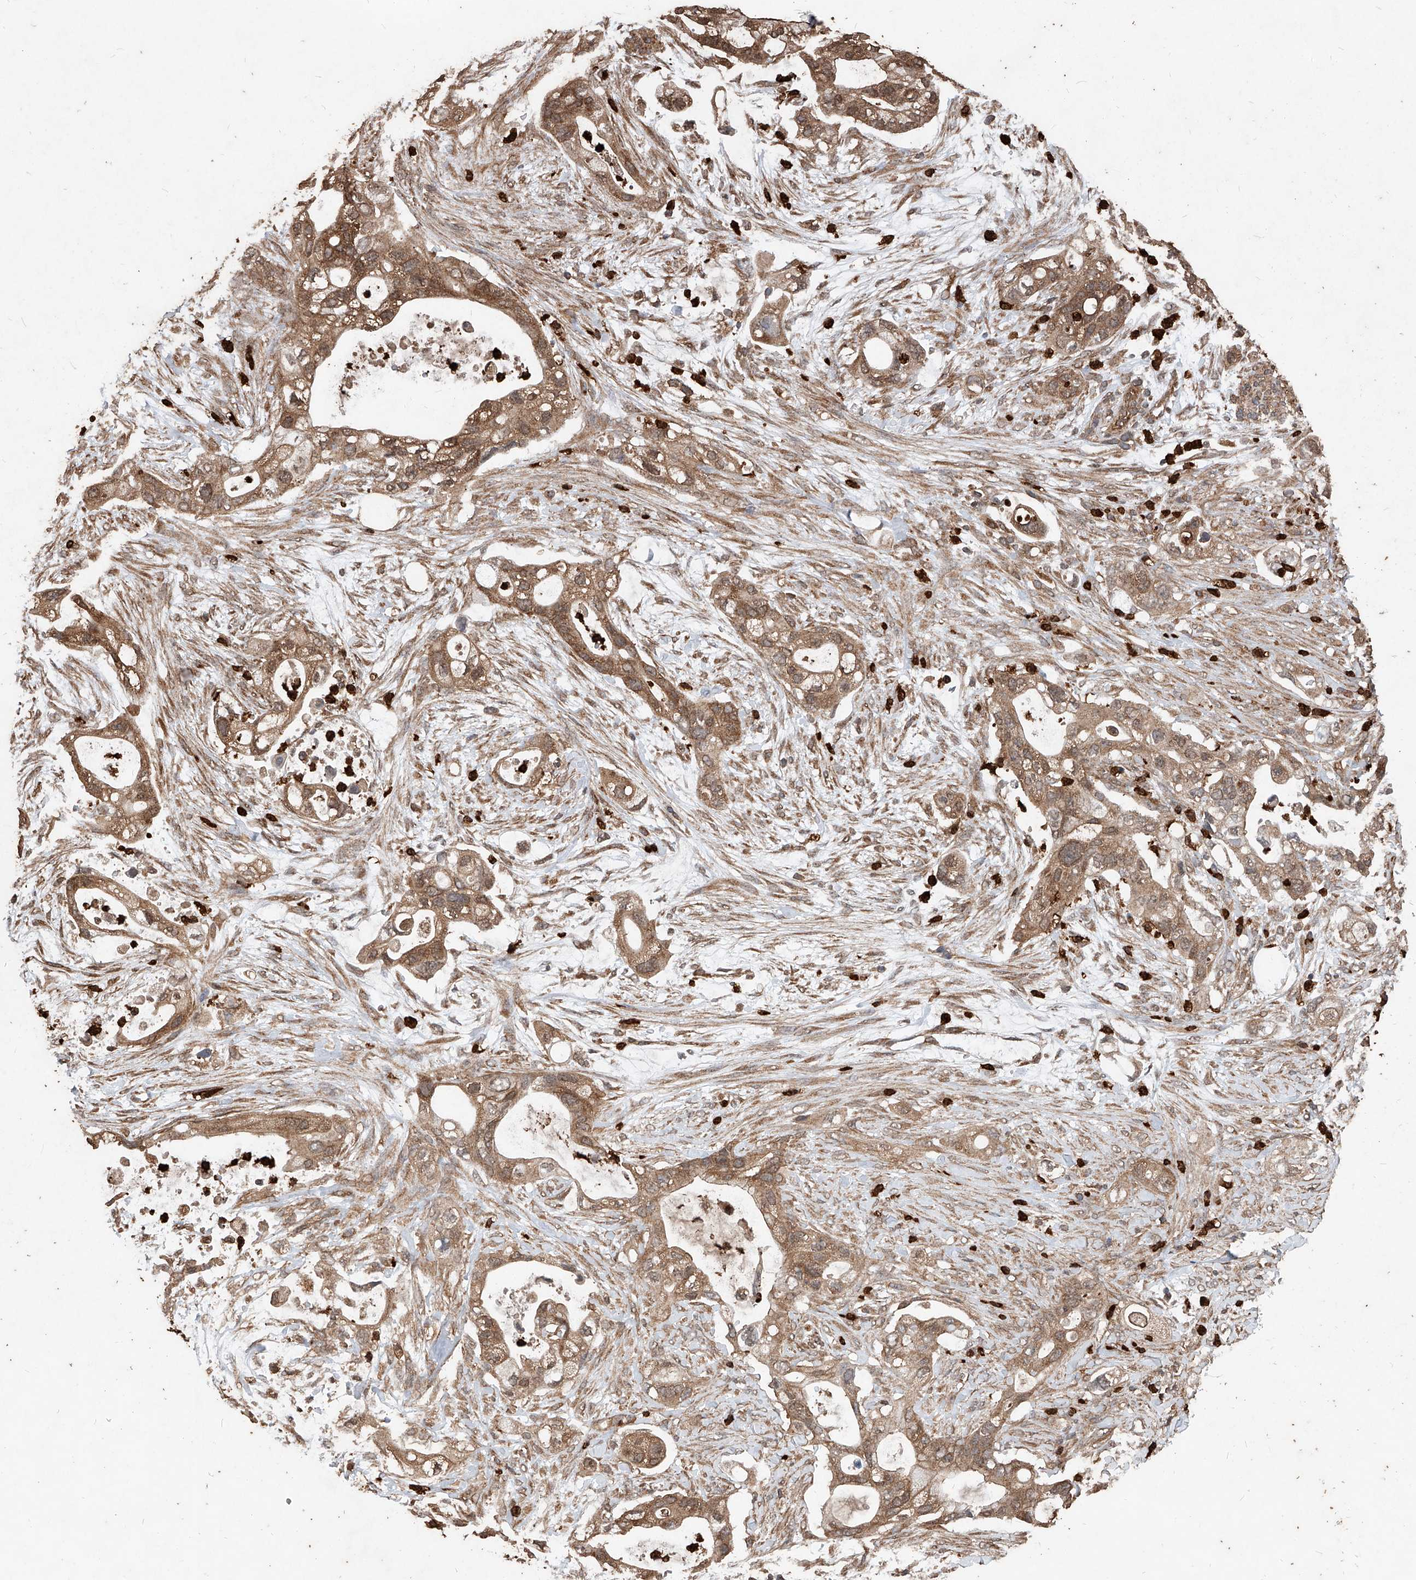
{"staining": {"intensity": "moderate", "quantity": ">75%", "location": "cytoplasmic/membranous"}, "tissue": "pancreatic cancer", "cell_type": "Tumor cells", "image_type": "cancer", "snomed": [{"axis": "morphology", "description": "Adenocarcinoma, NOS"}, {"axis": "topography", "description": "Pancreas"}], "caption": "A micrograph of pancreatic cancer (adenocarcinoma) stained for a protein exhibits moderate cytoplasmic/membranous brown staining in tumor cells.", "gene": "UCP2", "patient": {"sex": "male", "age": 53}}